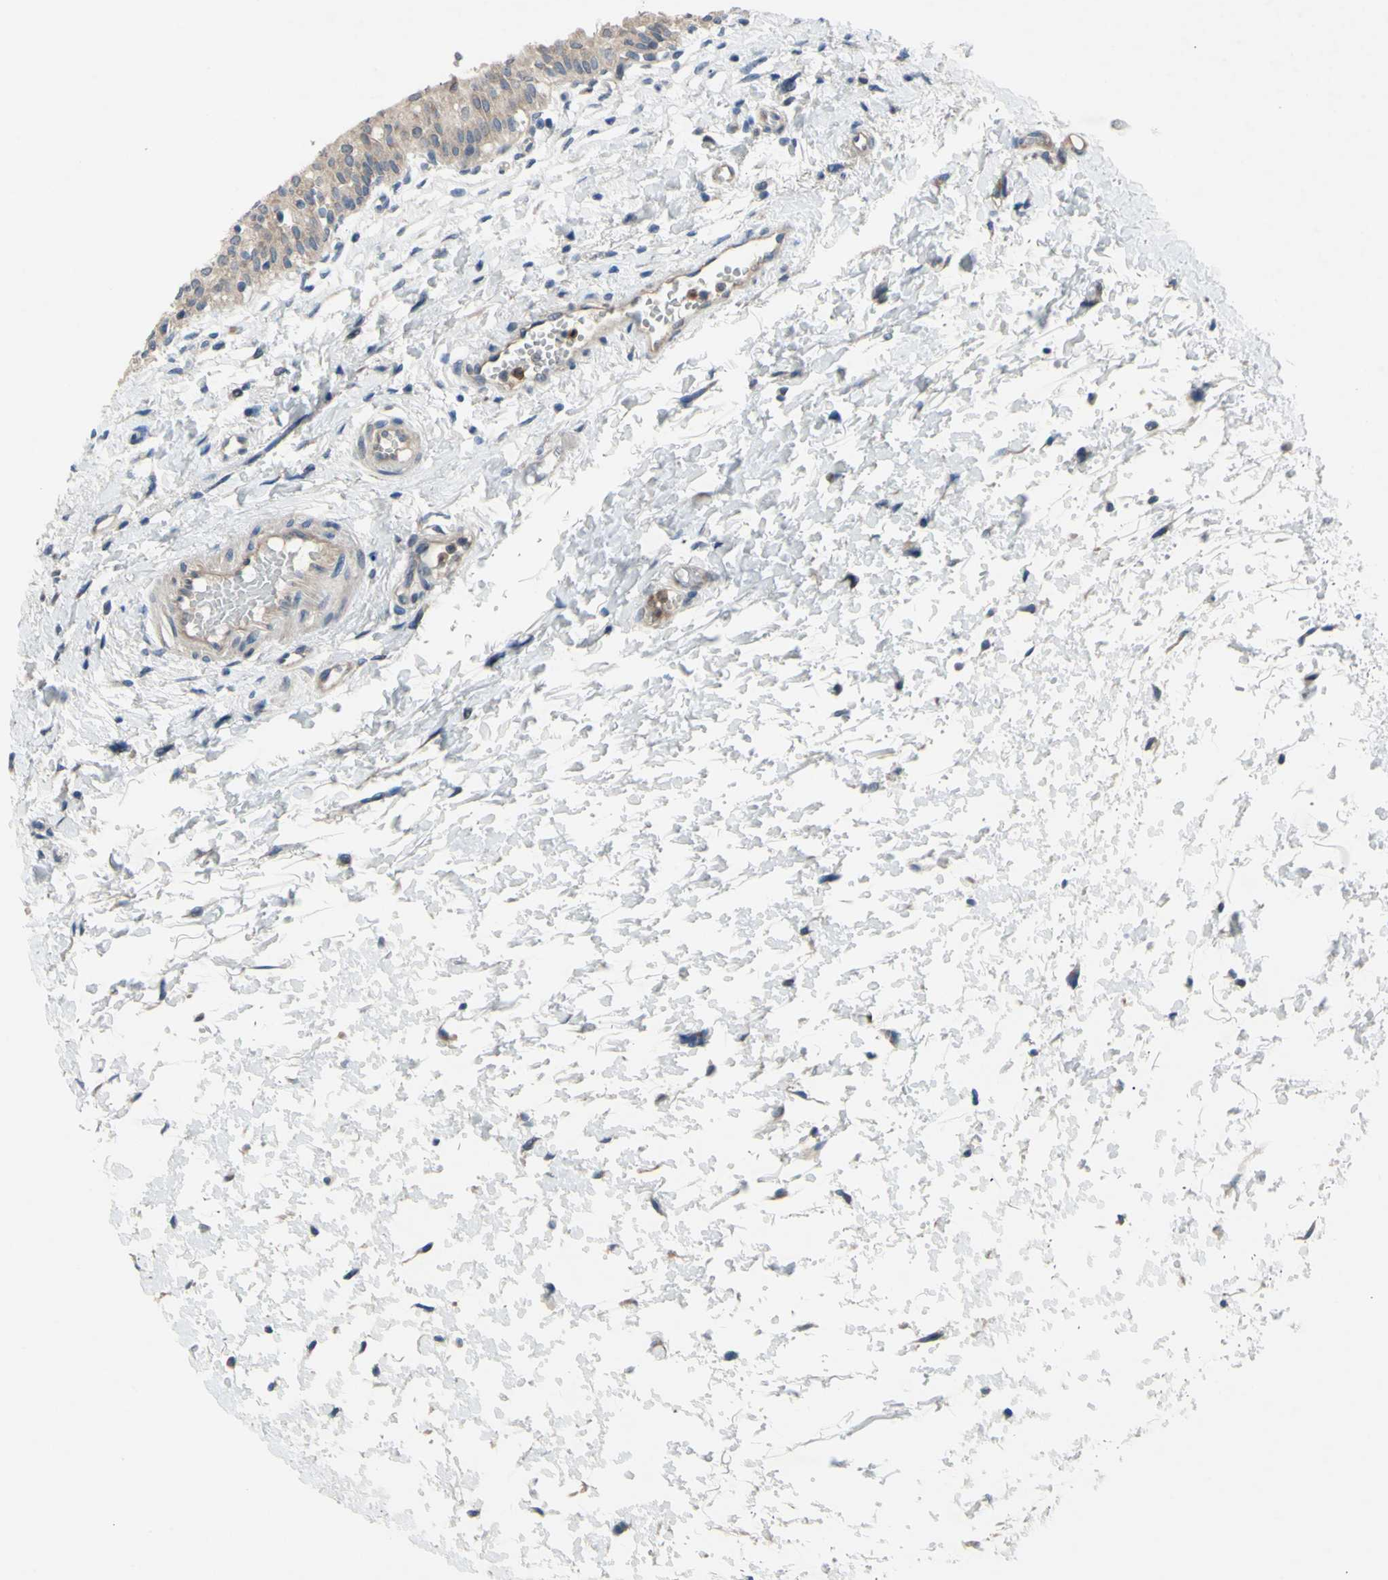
{"staining": {"intensity": "moderate", "quantity": ">75%", "location": "cytoplasmic/membranous"}, "tissue": "urinary bladder", "cell_type": "Urothelial cells", "image_type": "normal", "snomed": [{"axis": "morphology", "description": "Normal tissue, NOS"}, {"axis": "topography", "description": "Urinary bladder"}], "caption": "Urinary bladder stained with a brown dye reveals moderate cytoplasmic/membranous positive expression in approximately >75% of urothelial cells.", "gene": "GRAMD2B", "patient": {"sex": "male", "age": 55}}